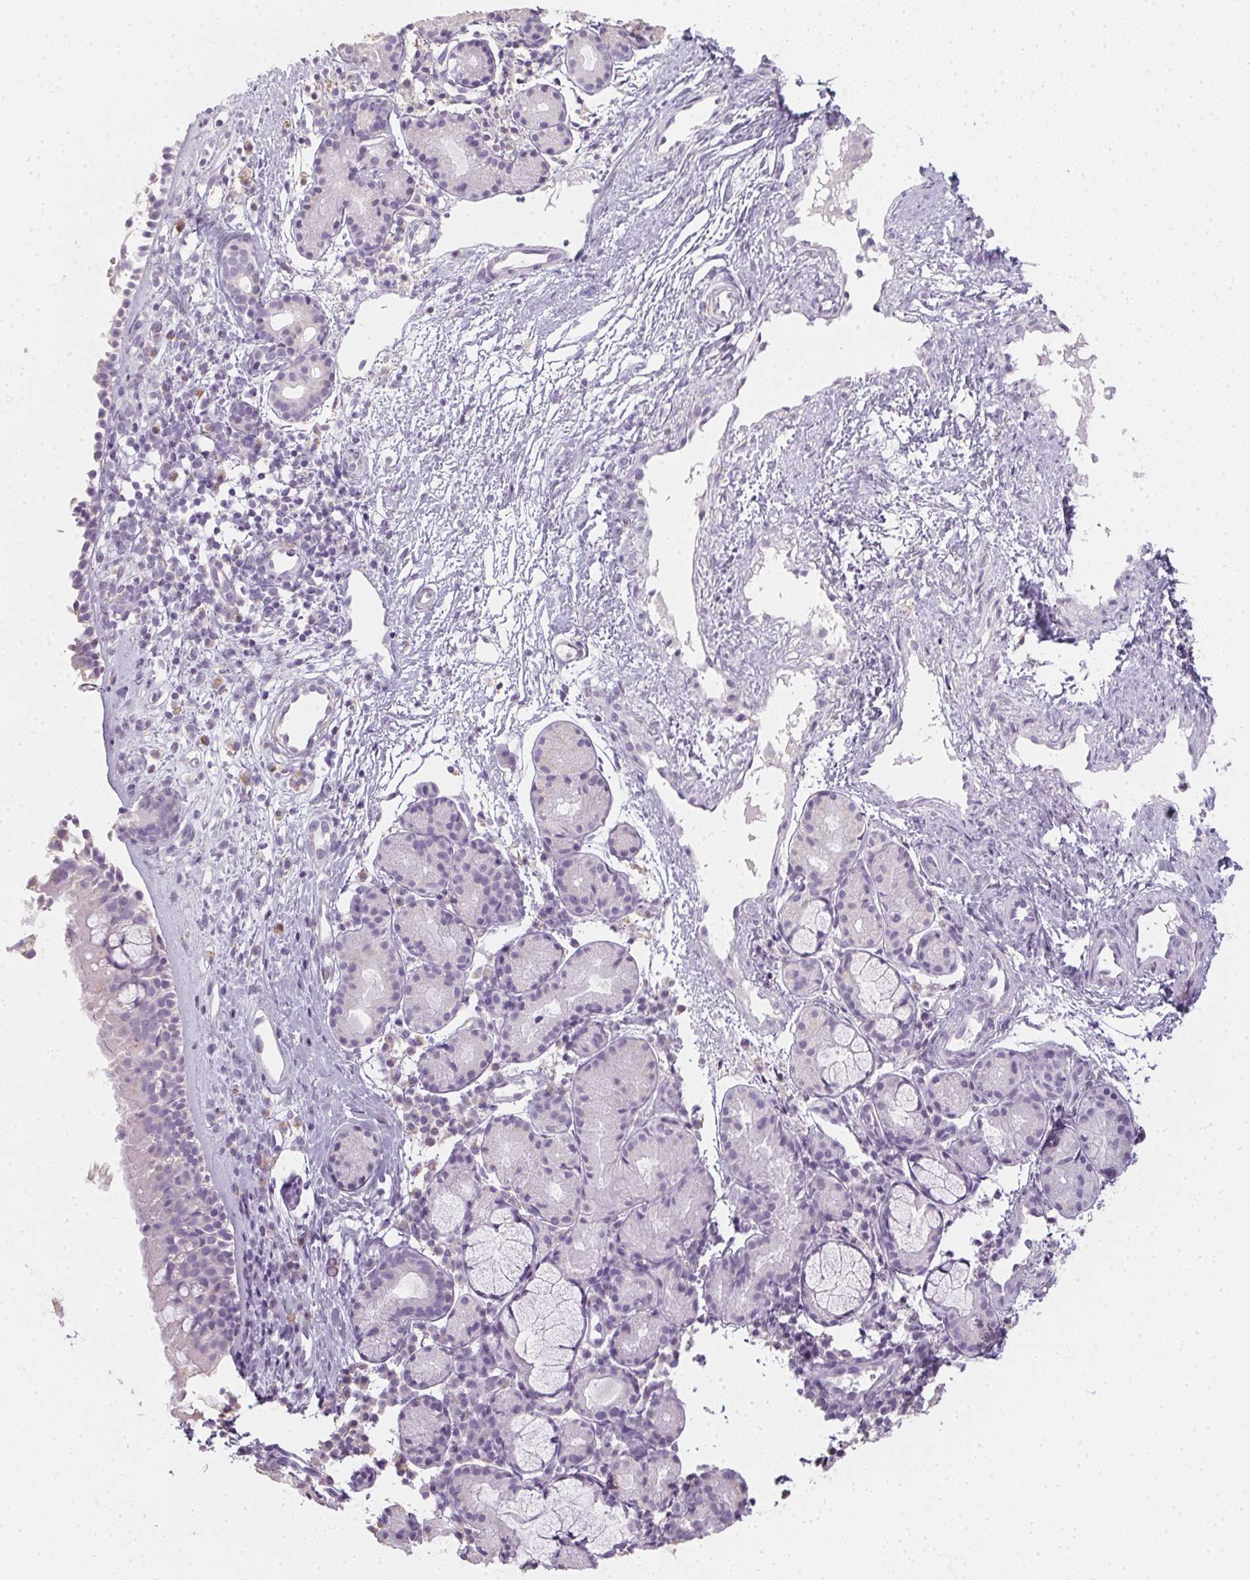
{"staining": {"intensity": "negative", "quantity": "none", "location": "none"}, "tissue": "nasopharynx", "cell_type": "Respiratory epithelial cells", "image_type": "normal", "snomed": [{"axis": "morphology", "description": "Normal tissue, NOS"}, {"axis": "topography", "description": "Nasopharynx"}], "caption": "This is a image of IHC staining of unremarkable nasopharynx, which shows no staining in respiratory epithelial cells. (DAB (3,3'-diaminobenzidine) immunohistochemistry visualized using brightfield microscopy, high magnification).", "gene": "TMEM72", "patient": {"sex": "male", "age": 58}}